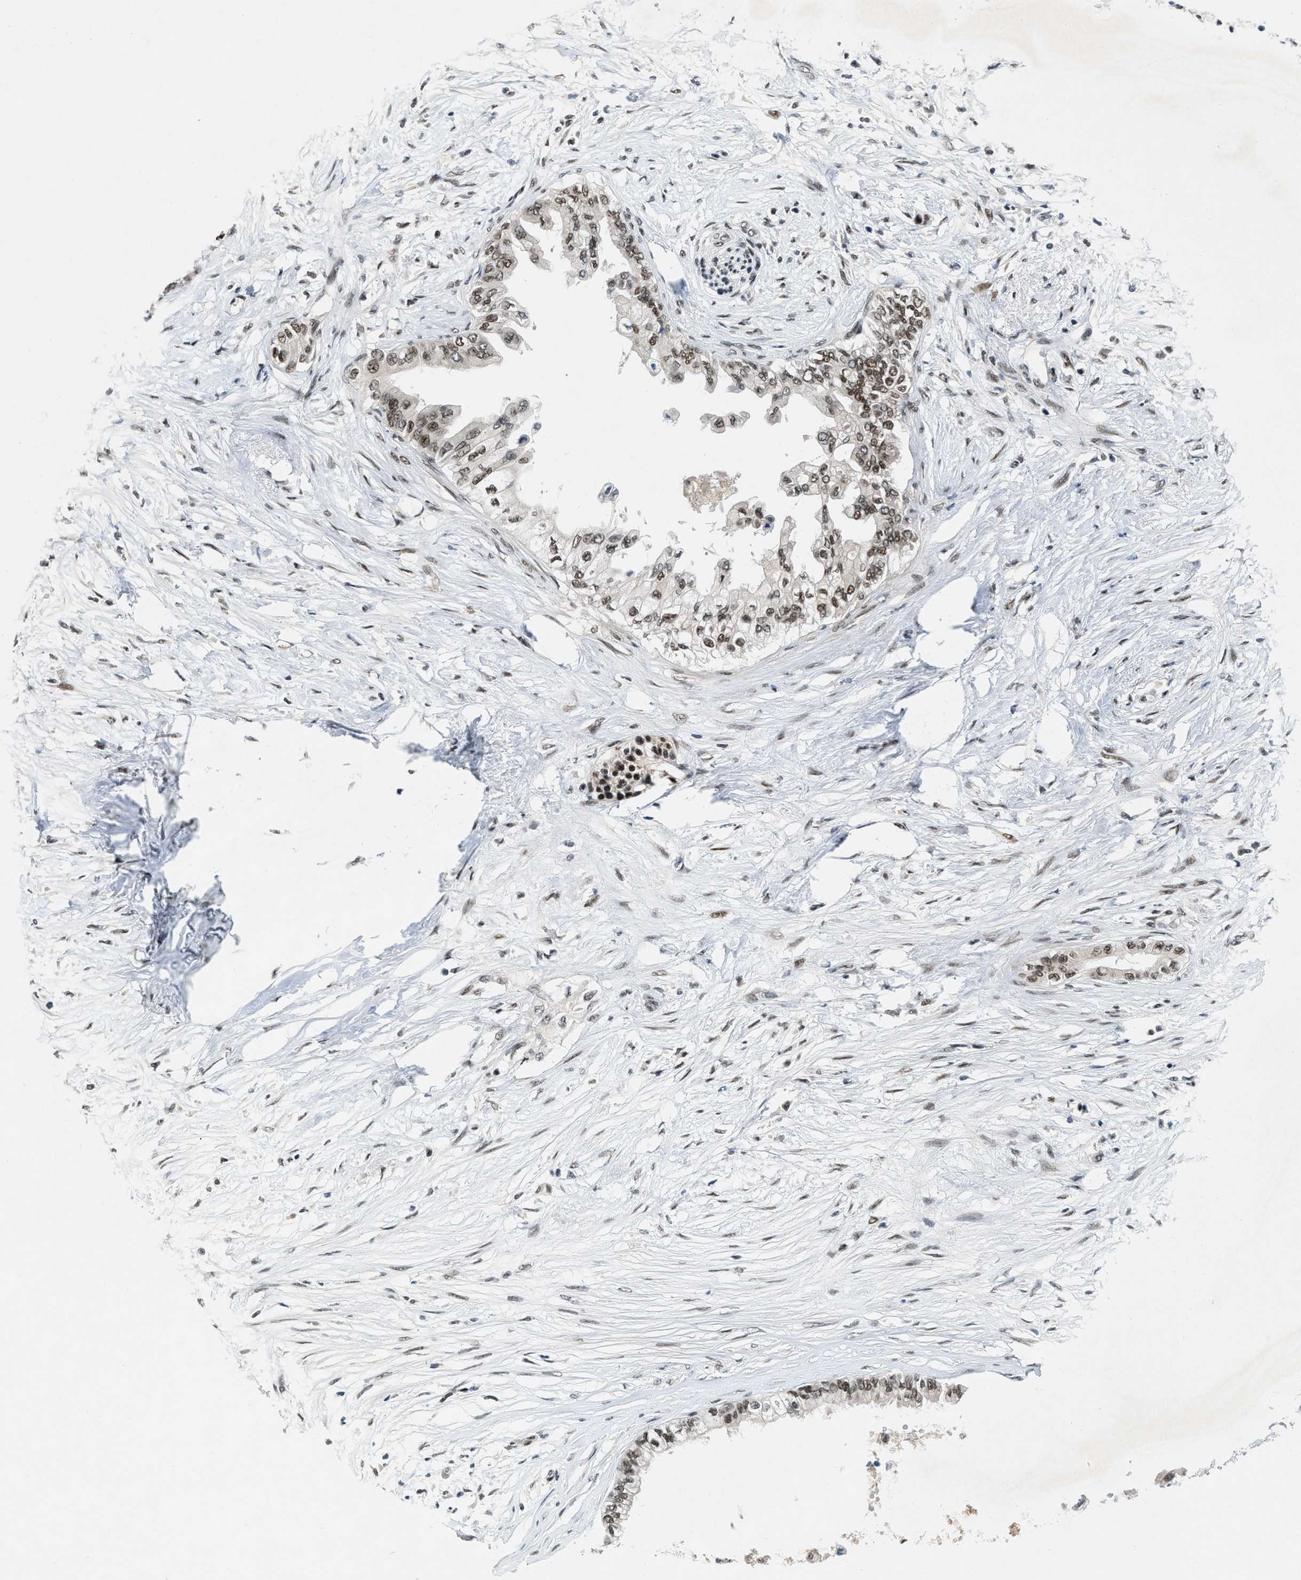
{"staining": {"intensity": "moderate", "quantity": ">75%", "location": "nuclear"}, "tissue": "pancreatic cancer", "cell_type": "Tumor cells", "image_type": "cancer", "snomed": [{"axis": "morphology", "description": "Normal tissue, NOS"}, {"axis": "morphology", "description": "Adenocarcinoma, NOS"}, {"axis": "topography", "description": "Pancreas"}, {"axis": "topography", "description": "Duodenum"}], "caption": "The micrograph exhibits staining of pancreatic cancer (adenocarcinoma), revealing moderate nuclear protein expression (brown color) within tumor cells.", "gene": "NCOA1", "patient": {"sex": "female", "age": 60}}